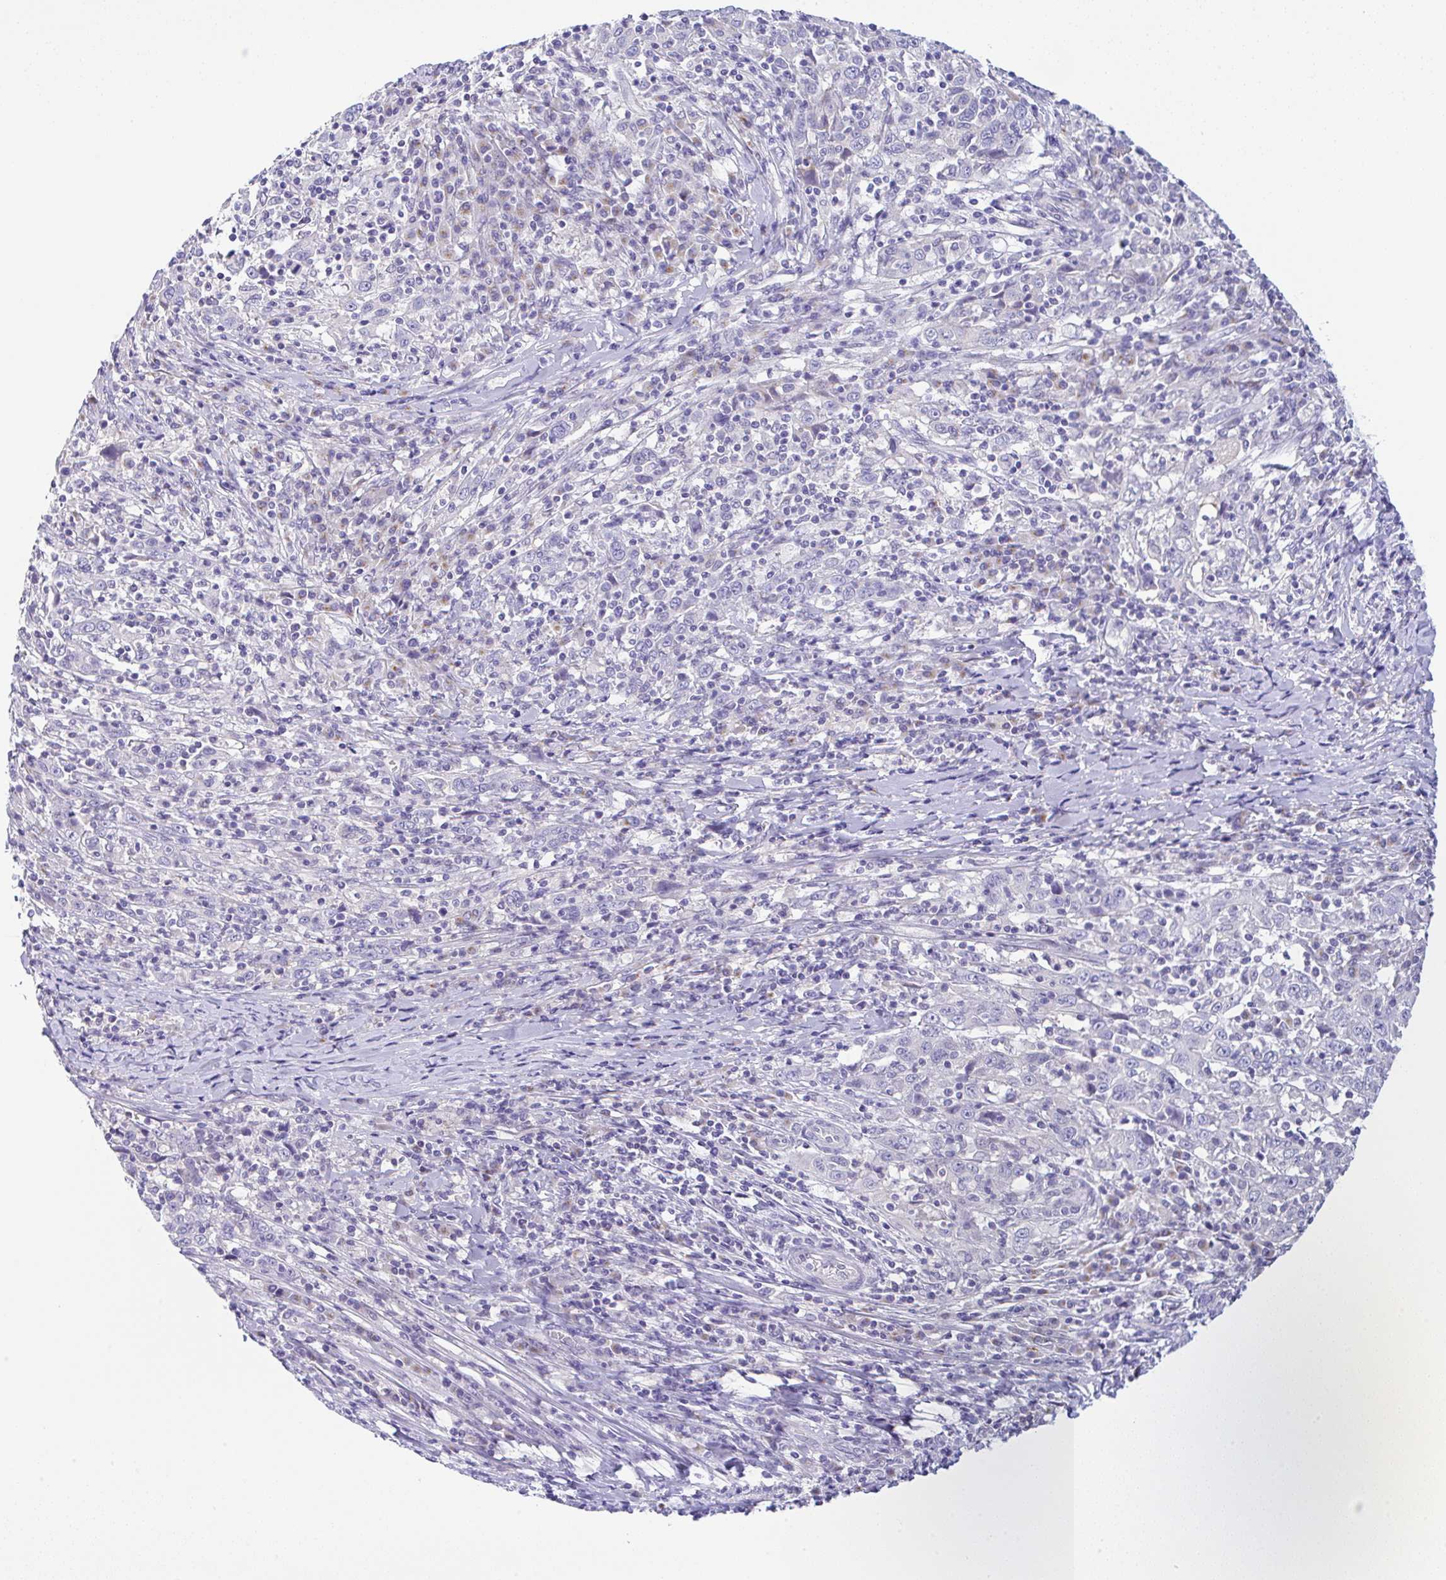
{"staining": {"intensity": "negative", "quantity": "none", "location": "none"}, "tissue": "cervical cancer", "cell_type": "Tumor cells", "image_type": "cancer", "snomed": [{"axis": "morphology", "description": "Squamous cell carcinoma, NOS"}, {"axis": "topography", "description": "Cervix"}], "caption": "Immunohistochemistry (IHC) micrograph of human cervical squamous cell carcinoma stained for a protein (brown), which displays no positivity in tumor cells. (DAB IHC visualized using brightfield microscopy, high magnification).", "gene": "SERPINE3", "patient": {"sex": "female", "age": 46}}